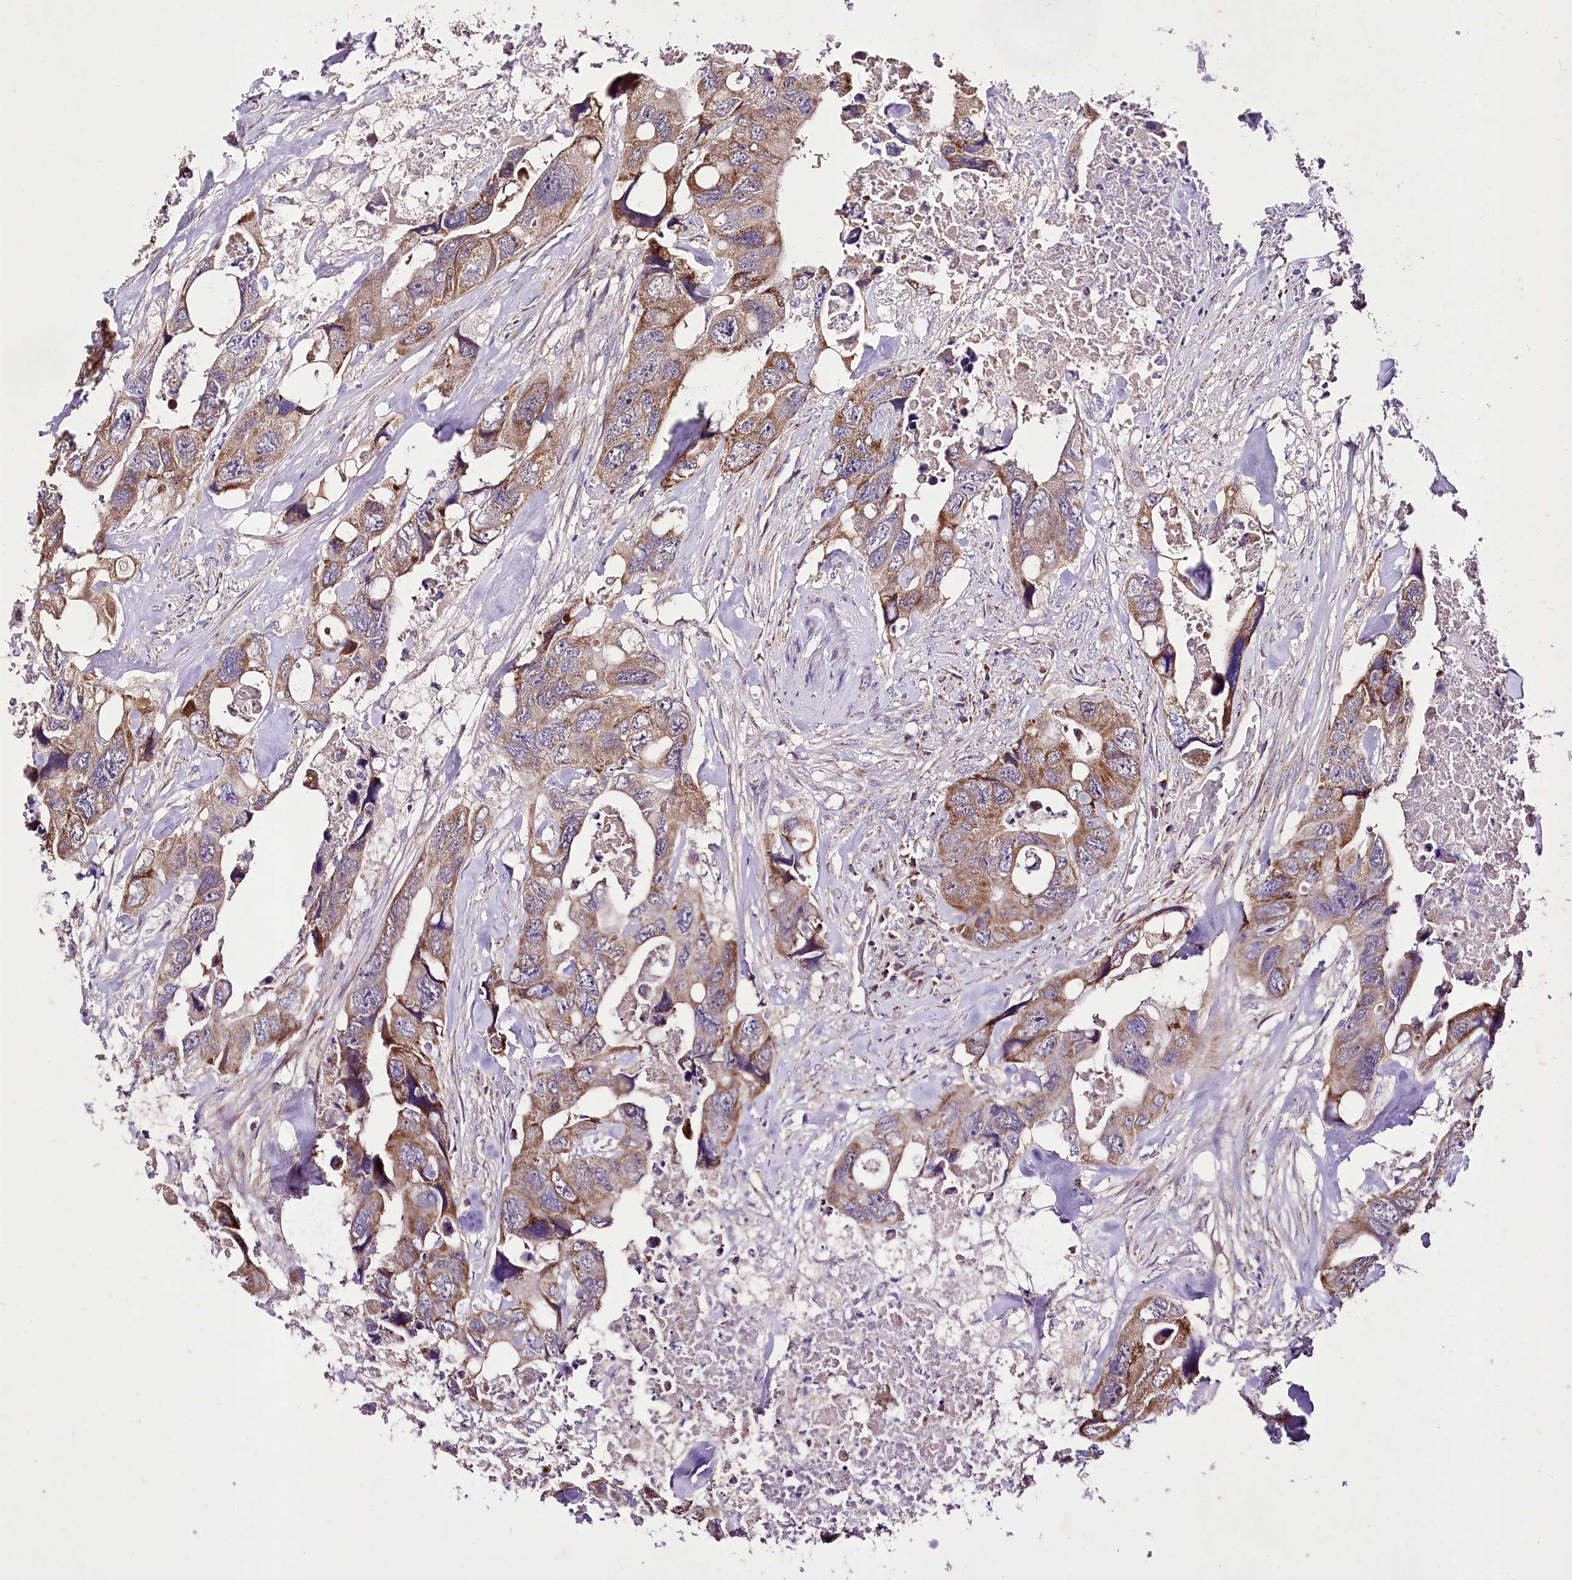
{"staining": {"intensity": "moderate", "quantity": ">75%", "location": "cytoplasmic/membranous"}, "tissue": "colorectal cancer", "cell_type": "Tumor cells", "image_type": "cancer", "snomed": [{"axis": "morphology", "description": "Adenocarcinoma, NOS"}, {"axis": "topography", "description": "Rectum"}], "caption": "Protein positivity by IHC demonstrates moderate cytoplasmic/membranous staining in about >75% of tumor cells in adenocarcinoma (colorectal).", "gene": "ATE1", "patient": {"sex": "male", "age": 57}}